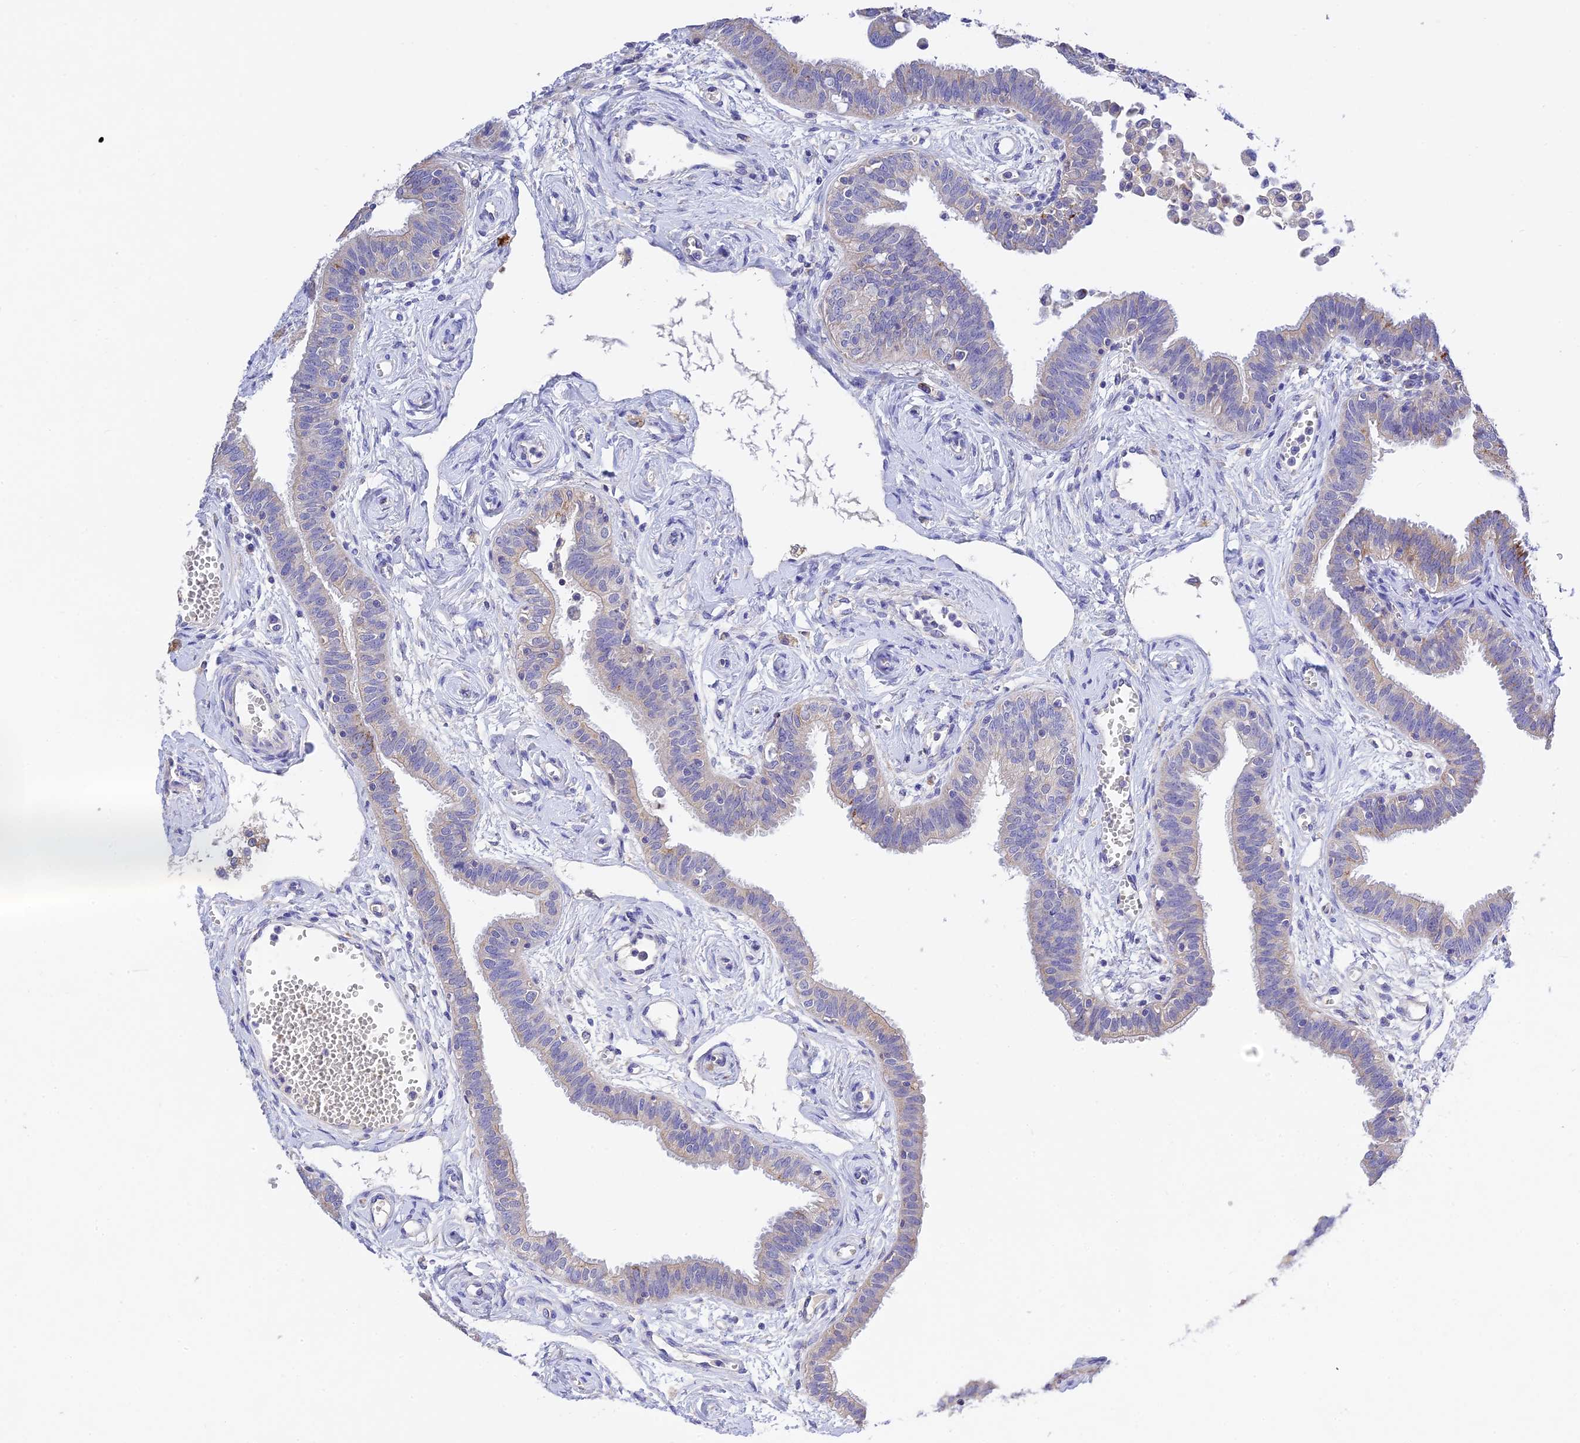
{"staining": {"intensity": "negative", "quantity": "none", "location": "none"}, "tissue": "fallopian tube", "cell_type": "Glandular cells", "image_type": "normal", "snomed": [{"axis": "morphology", "description": "Normal tissue, NOS"}, {"axis": "morphology", "description": "Carcinoma, NOS"}, {"axis": "topography", "description": "Fallopian tube"}, {"axis": "topography", "description": "Ovary"}], "caption": "Micrograph shows no protein expression in glandular cells of benign fallopian tube.", "gene": "MS4A5", "patient": {"sex": "female", "age": 59}}